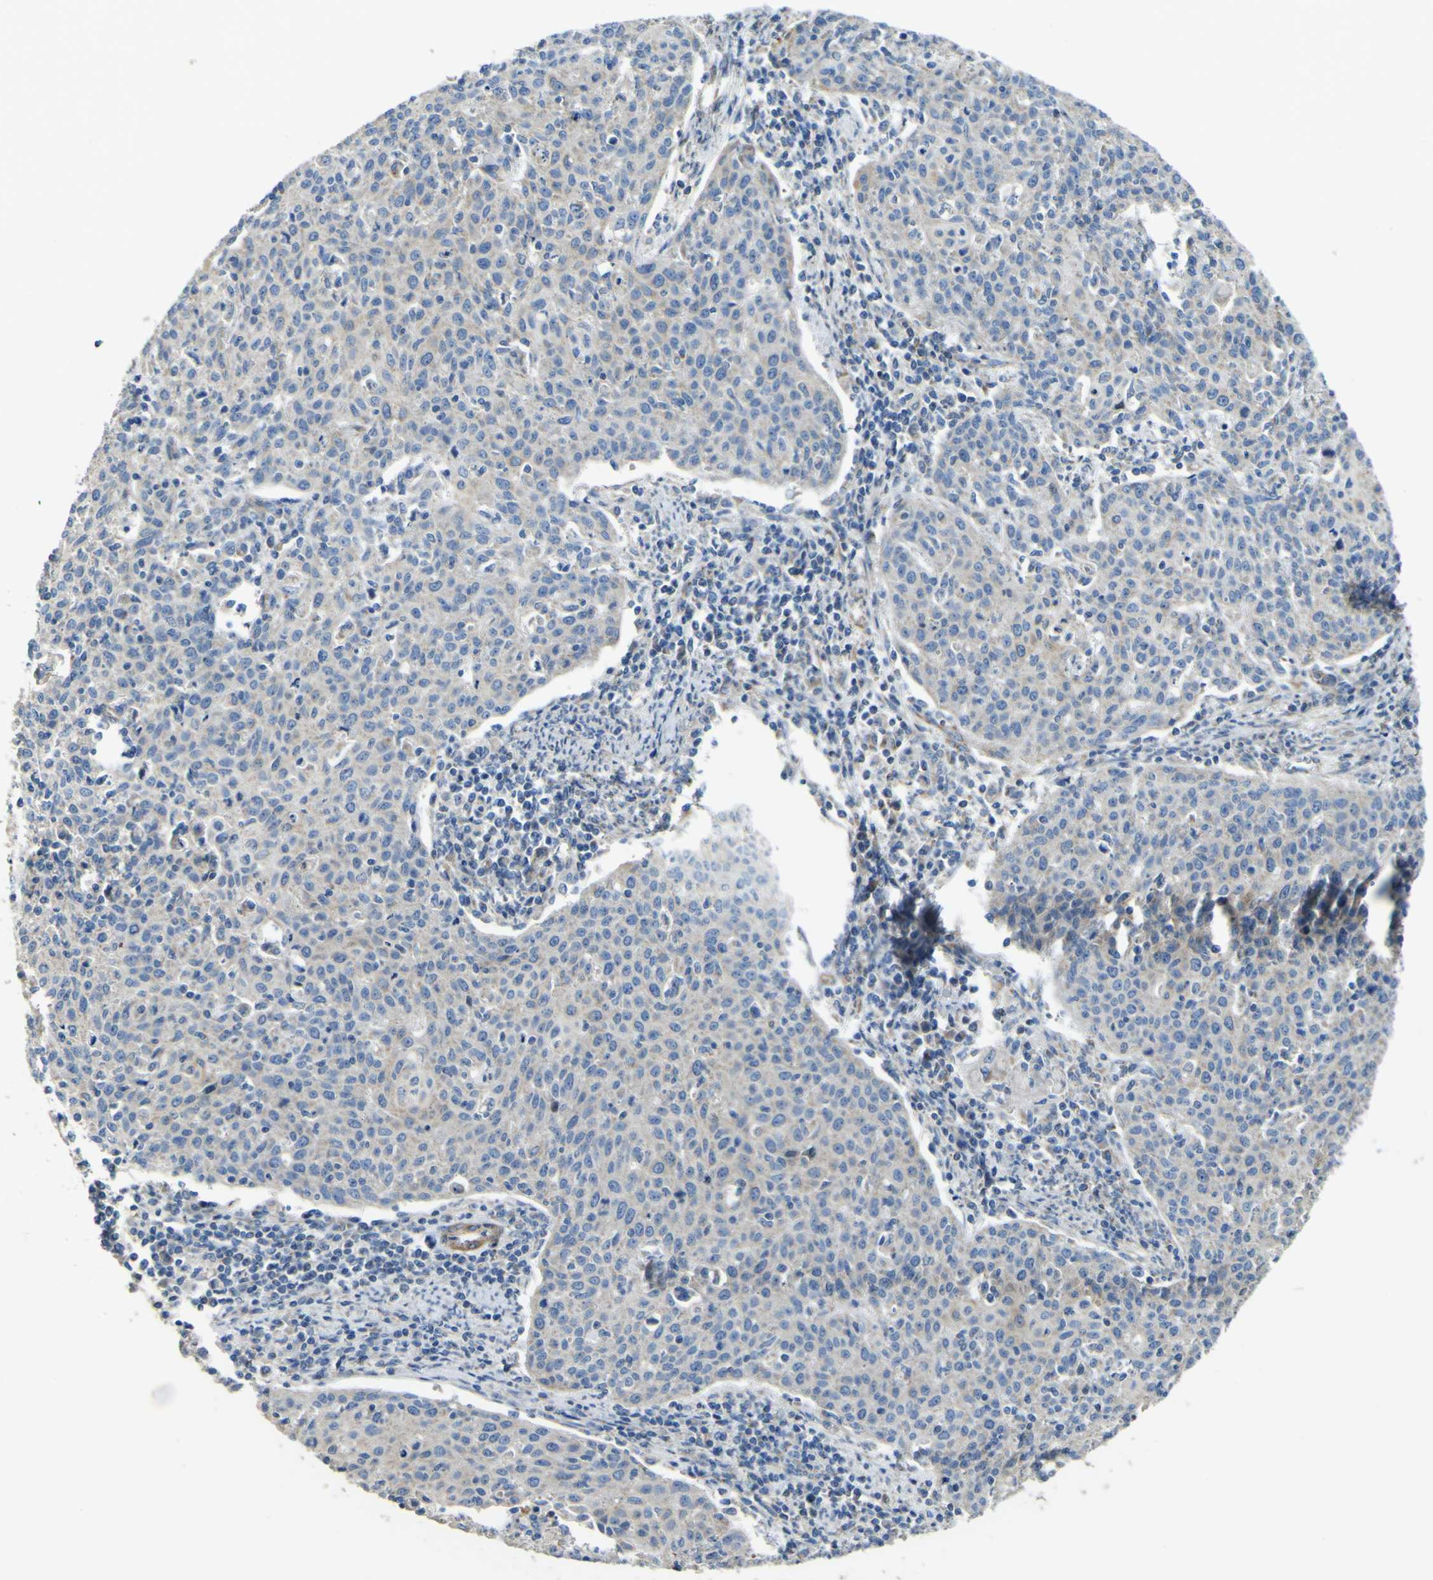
{"staining": {"intensity": "weak", "quantity": "<25%", "location": "cytoplasmic/membranous"}, "tissue": "cervical cancer", "cell_type": "Tumor cells", "image_type": "cancer", "snomed": [{"axis": "morphology", "description": "Squamous cell carcinoma, NOS"}, {"axis": "topography", "description": "Cervix"}], "caption": "A high-resolution photomicrograph shows immunohistochemistry (IHC) staining of cervical cancer, which exhibits no significant positivity in tumor cells. (DAB immunohistochemistry (IHC), high magnification).", "gene": "ALDH18A1", "patient": {"sex": "female", "age": 38}}